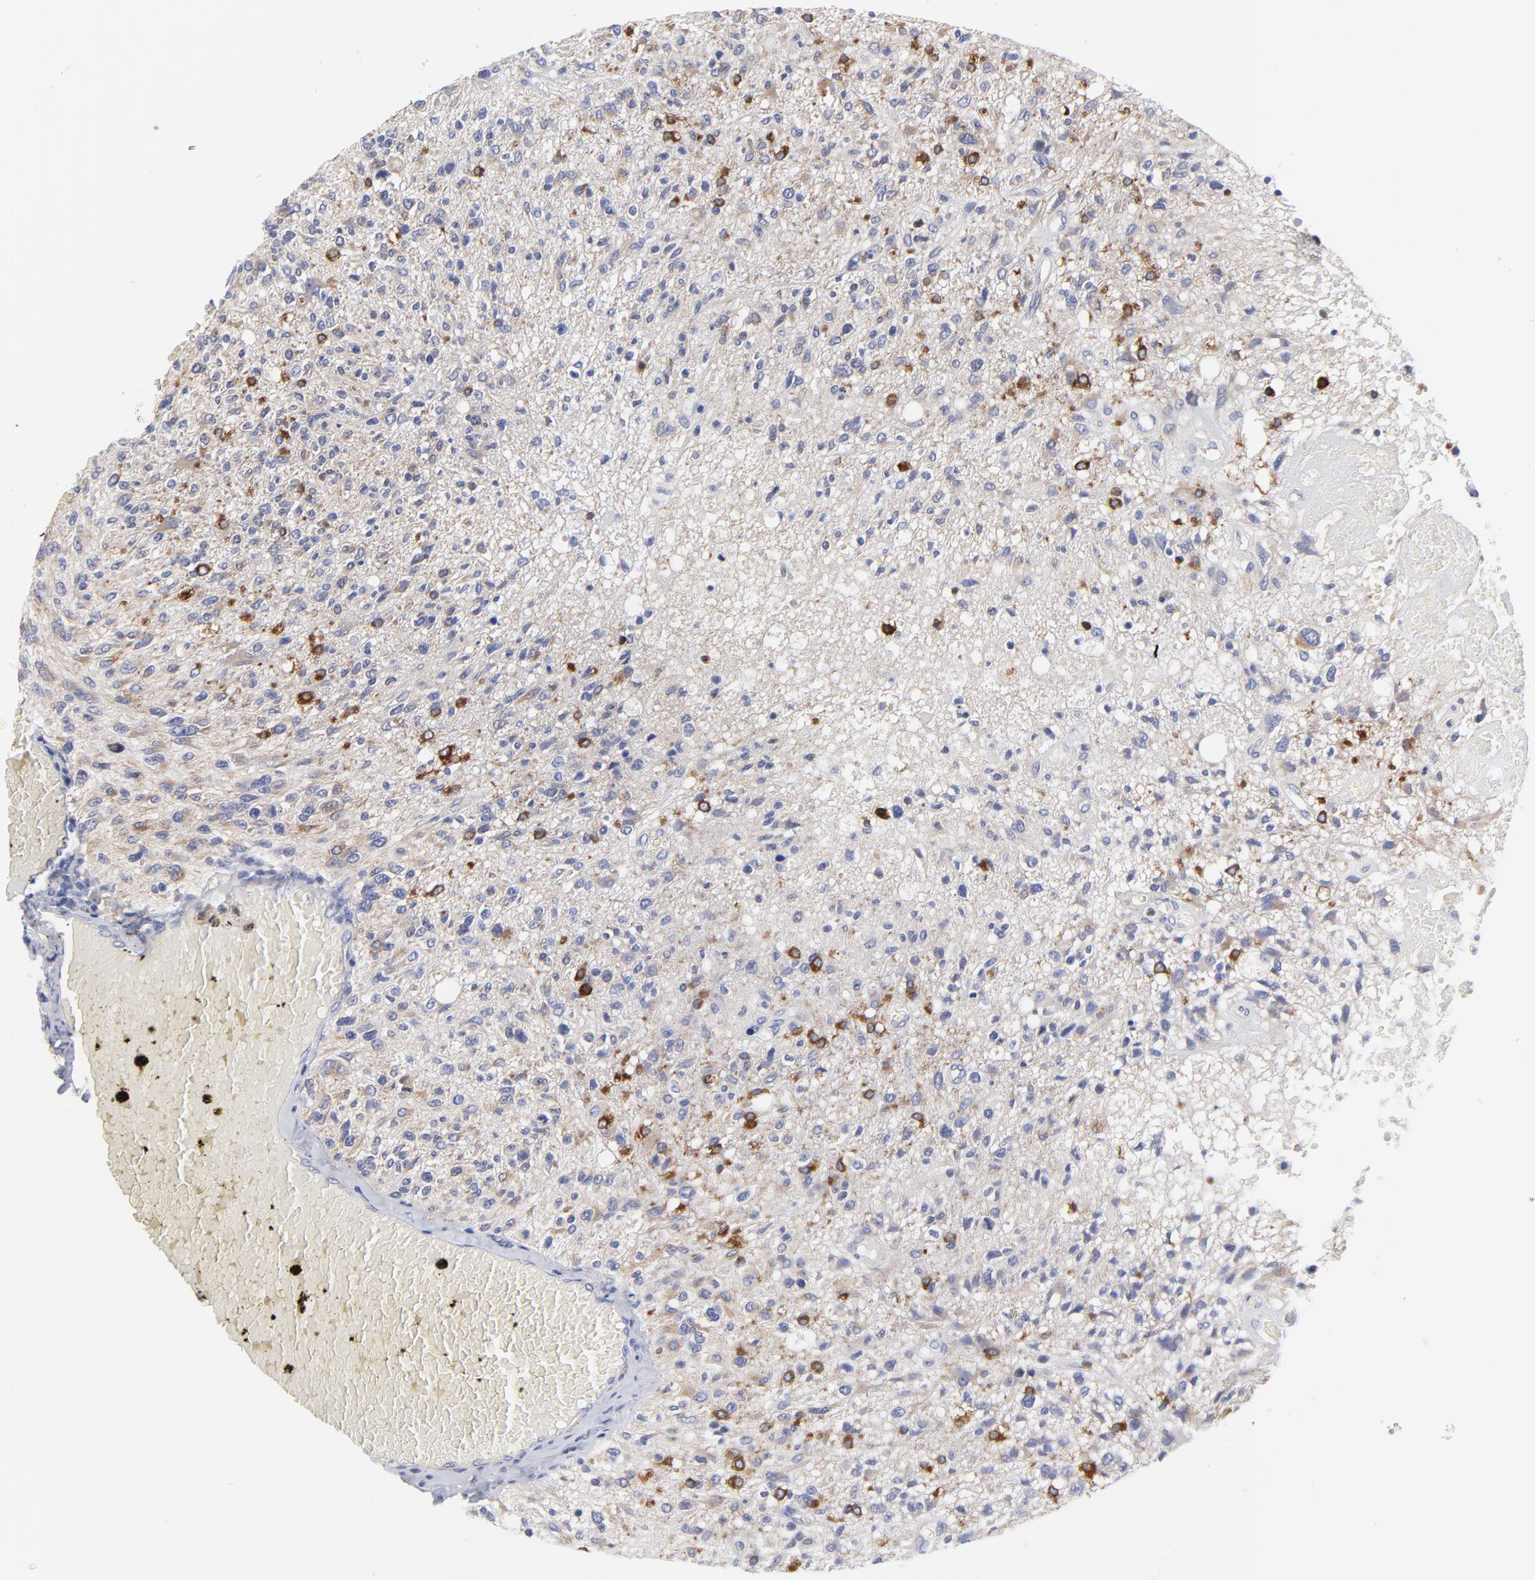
{"staining": {"intensity": "moderate", "quantity": "<25%", "location": "cytoplasmic/membranous"}, "tissue": "glioma", "cell_type": "Tumor cells", "image_type": "cancer", "snomed": [{"axis": "morphology", "description": "Glioma, malignant, High grade"}, {"axis": "topography", "description": "Cerebral cortex"}], "caption": "Tumor cells demonstrate low levels of moderate cytoplasmic/membranous positivity in about <25% of cells in human glioma. Nuclei are stained in blue.", "gene": "MOSPD2", "patient": {"sex": "male", "age": 76}}